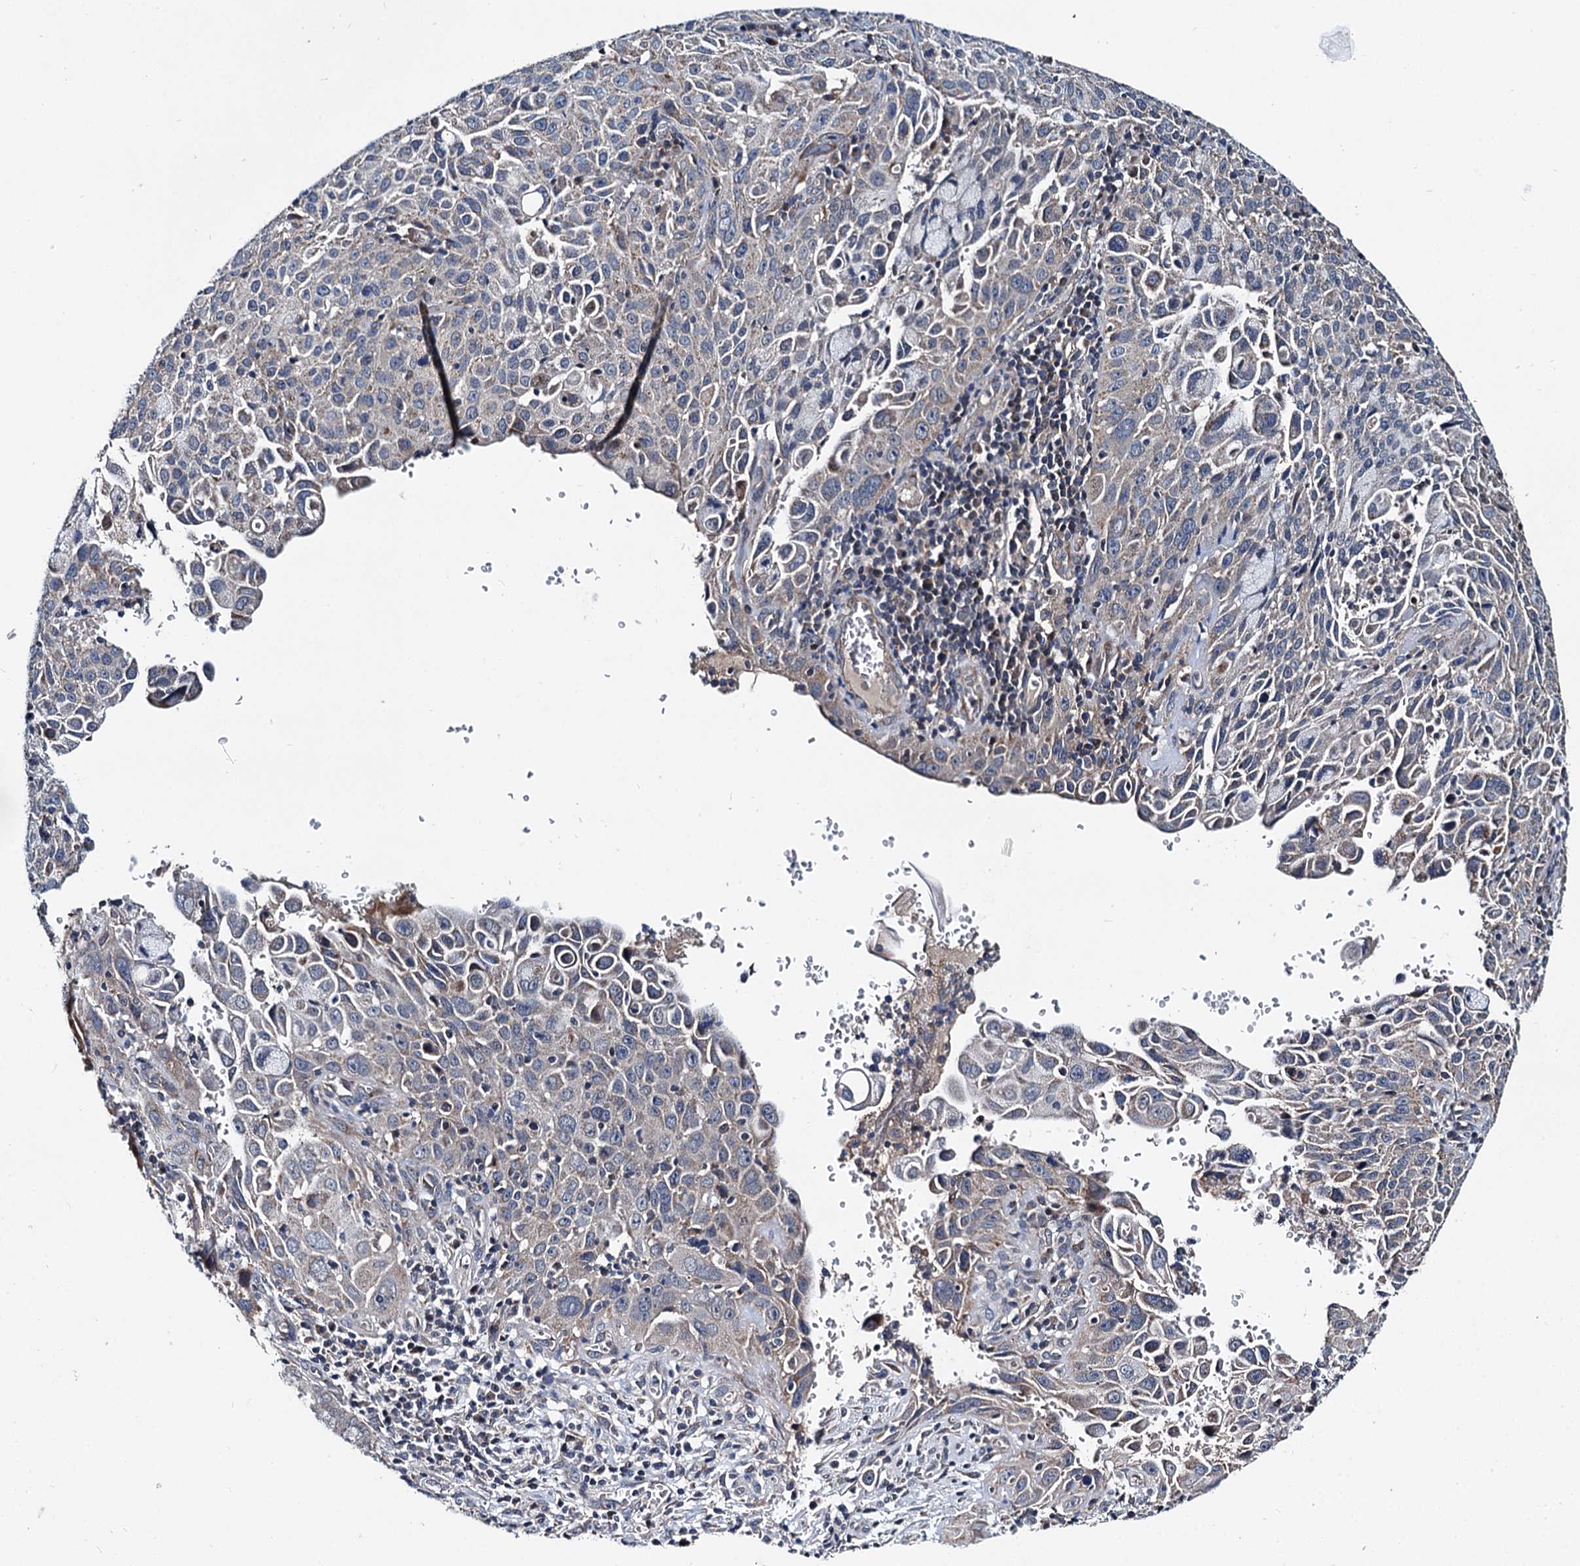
{"staining": {"intensity": "negative", "quantity": "none", "location": "none"}, "tissue": "cervical cancer", "cell_type": "Tumor cells", "image_type": "cancer", "snomed": [{"axis": "morphology", "description": "Squamous cell carcinoma, NOS"}, {"axis": "topography", "description": "Cervix"}], "caption": "Tumor cells show no significant positivity in cervical cancer.", "gene": "SPRYD3", "patient": {"sex": "female", "age": 42}}